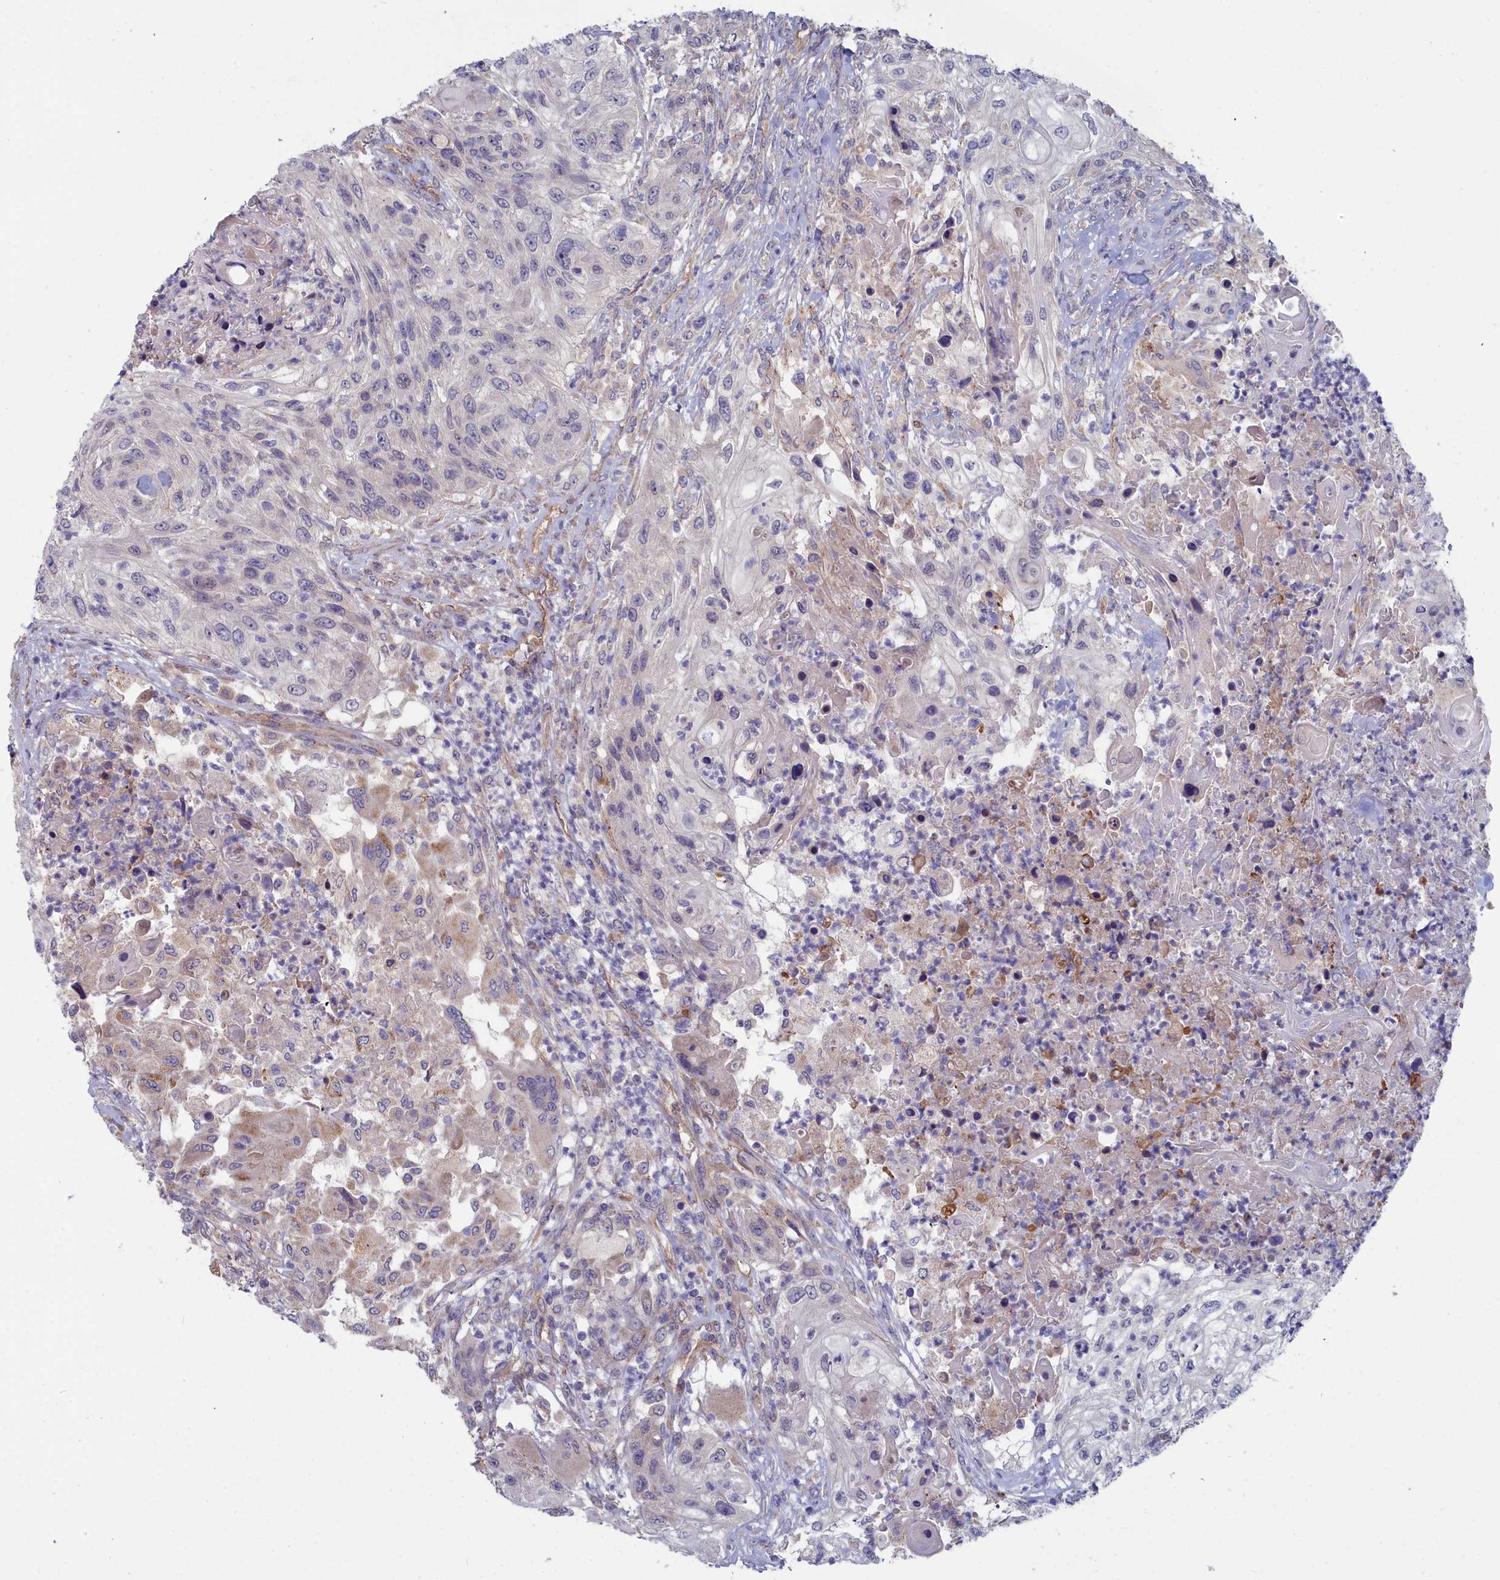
{"staining": {"intensity": "moderate", "quantity": "<25%", "location": "cytoplasmic/membranous"}, "tissue": "urothelial cancer", "cell_type": "Tumor cells", "image_type": "cancer", "snomed": [{"axis": "morphology", "description": "Urothelial carcinoma, High grade"}, {"axis": "topography", "description": "Urinary bladder"}], "caption": "The micrograph shows a brown stain indicating the presence of a protein in the cytoplasmic/membranous of tumor cells in urothelial carcinoma (high-grade).", "gene": "RDX", "patient": {"sex": "female", "age": 60}}